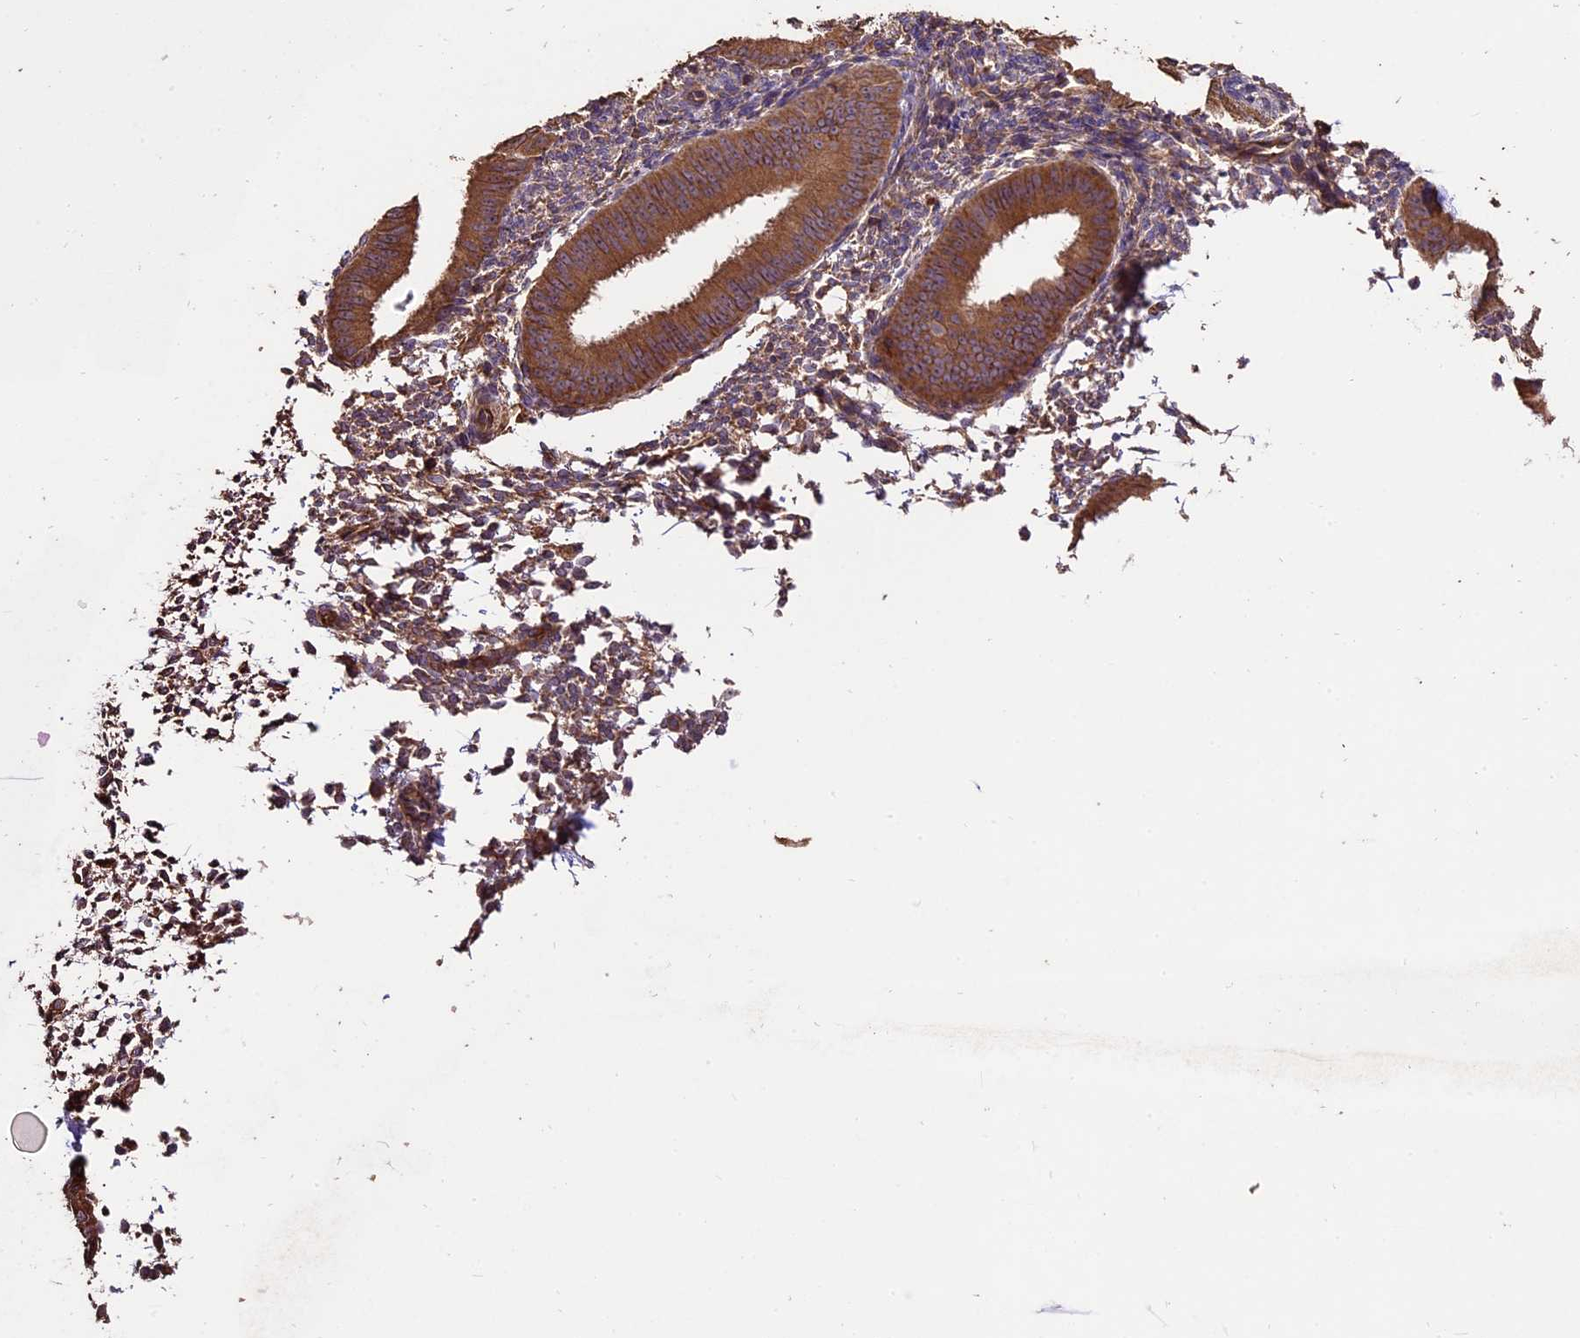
{"staining": {"intensity": "moderate", "quantity": "<25%", "location": "cytoplasmic/membranous"}, "tissue": "endometrium", "cell_type": "Cells in endometrial stroma", "image_type": "normal", "snomed": [{"axis": "morphology", "description": "Normal tissue, NOS"}, {"axis": "topography", "description": "Uterus"}, {"axis": "topography", "description": "Endometrium"}], "caption": "This is an image of immunohistochemistry staining of benign endometrium, which shows moderate staining in the cytoplasmic/membranous of cells in endometrial stroma.", "gene": "TTLL10", "patient": {"sex": "female", "age": 48}}